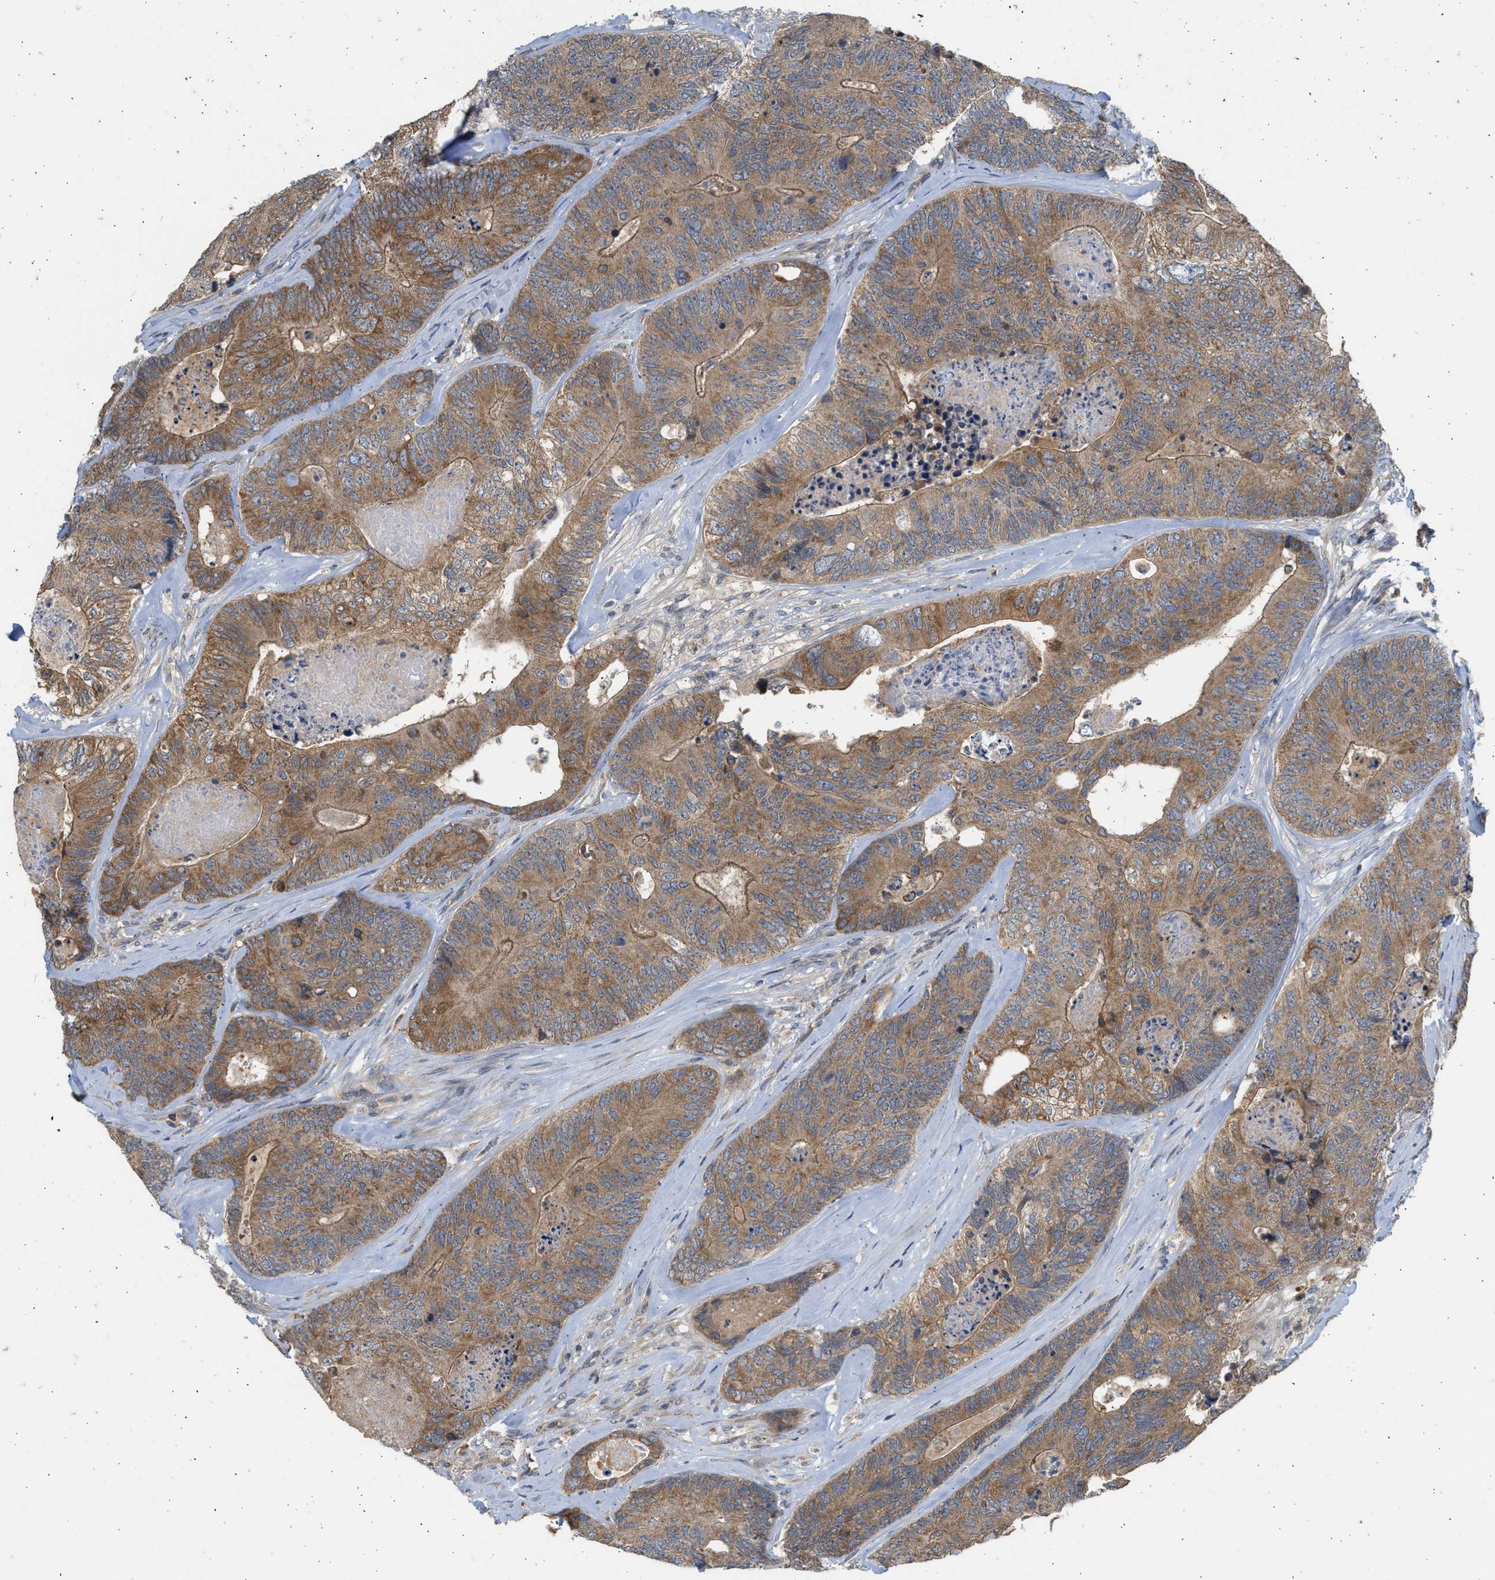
{"staining": {"intensity": "moderate", "quantity": ">75%", "location": "cytoplasmic/membranous"}, "tissue": "colorectal cancer", "cell_type": "Tumor cells", "image_type": "cancer", "snomed": [{"axis": "morphology", "description": "Adenocarcinoma, NOS"}, {"axis": "topography", "description": "Colon"}], "caption": "Colorectal cancer tissue displays moderate cytoplasmic/membranous positivity in about >75% of tumor cells, visualized by immunohistochemistry. The staining was performed using DAB to visualize the protein expression in brown, while the nuclei were stained in blue with hematoxylin (Magnification: 20x).", "gene": "CYP1A1", "patient": {"sex": "female", "age": 67}}